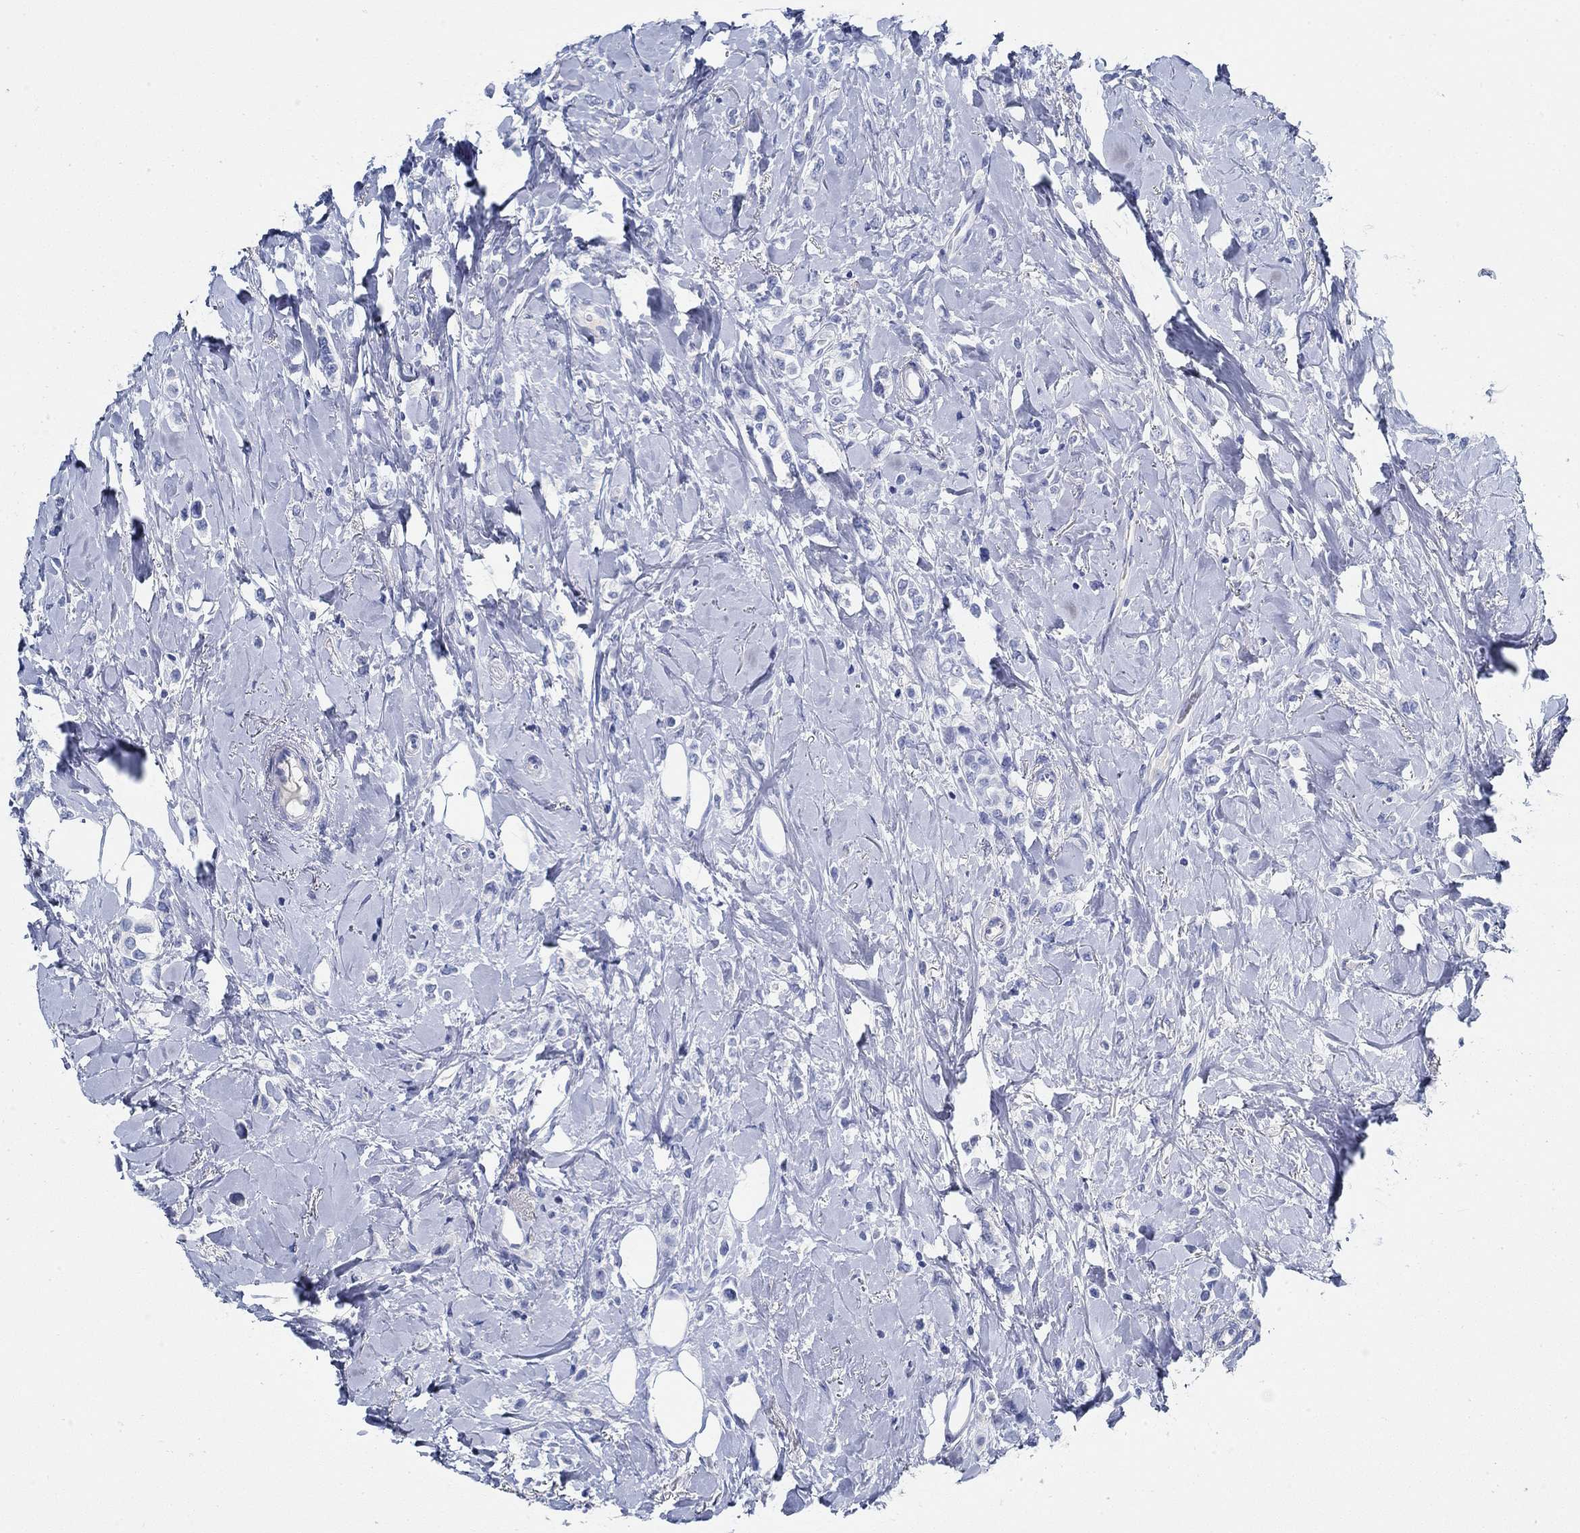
{"staining": {"intensity": "negative", "quantity": "none", "location": "none"}, "tissue": "breast cancer", "cell_type": "Tumor cells", "image_type": "cancer", "snomed": [{"axis": "morphology", "description": "Lobular carcinoma"}, {"axis": "topography", "description": "Breast"}], "caption": "Immunohistochemical staining of breast cancer displays no significant expression in tumor cells. The staining was performed using DAB (3,3'-diaminobenzidine) to visualize the protein expression in brown, while the nuclei were stained in blue with hematoxylin (Magnification: 20x).", "gene": "SLC45A1", "patient": {"sex": "female", "age": 66}}